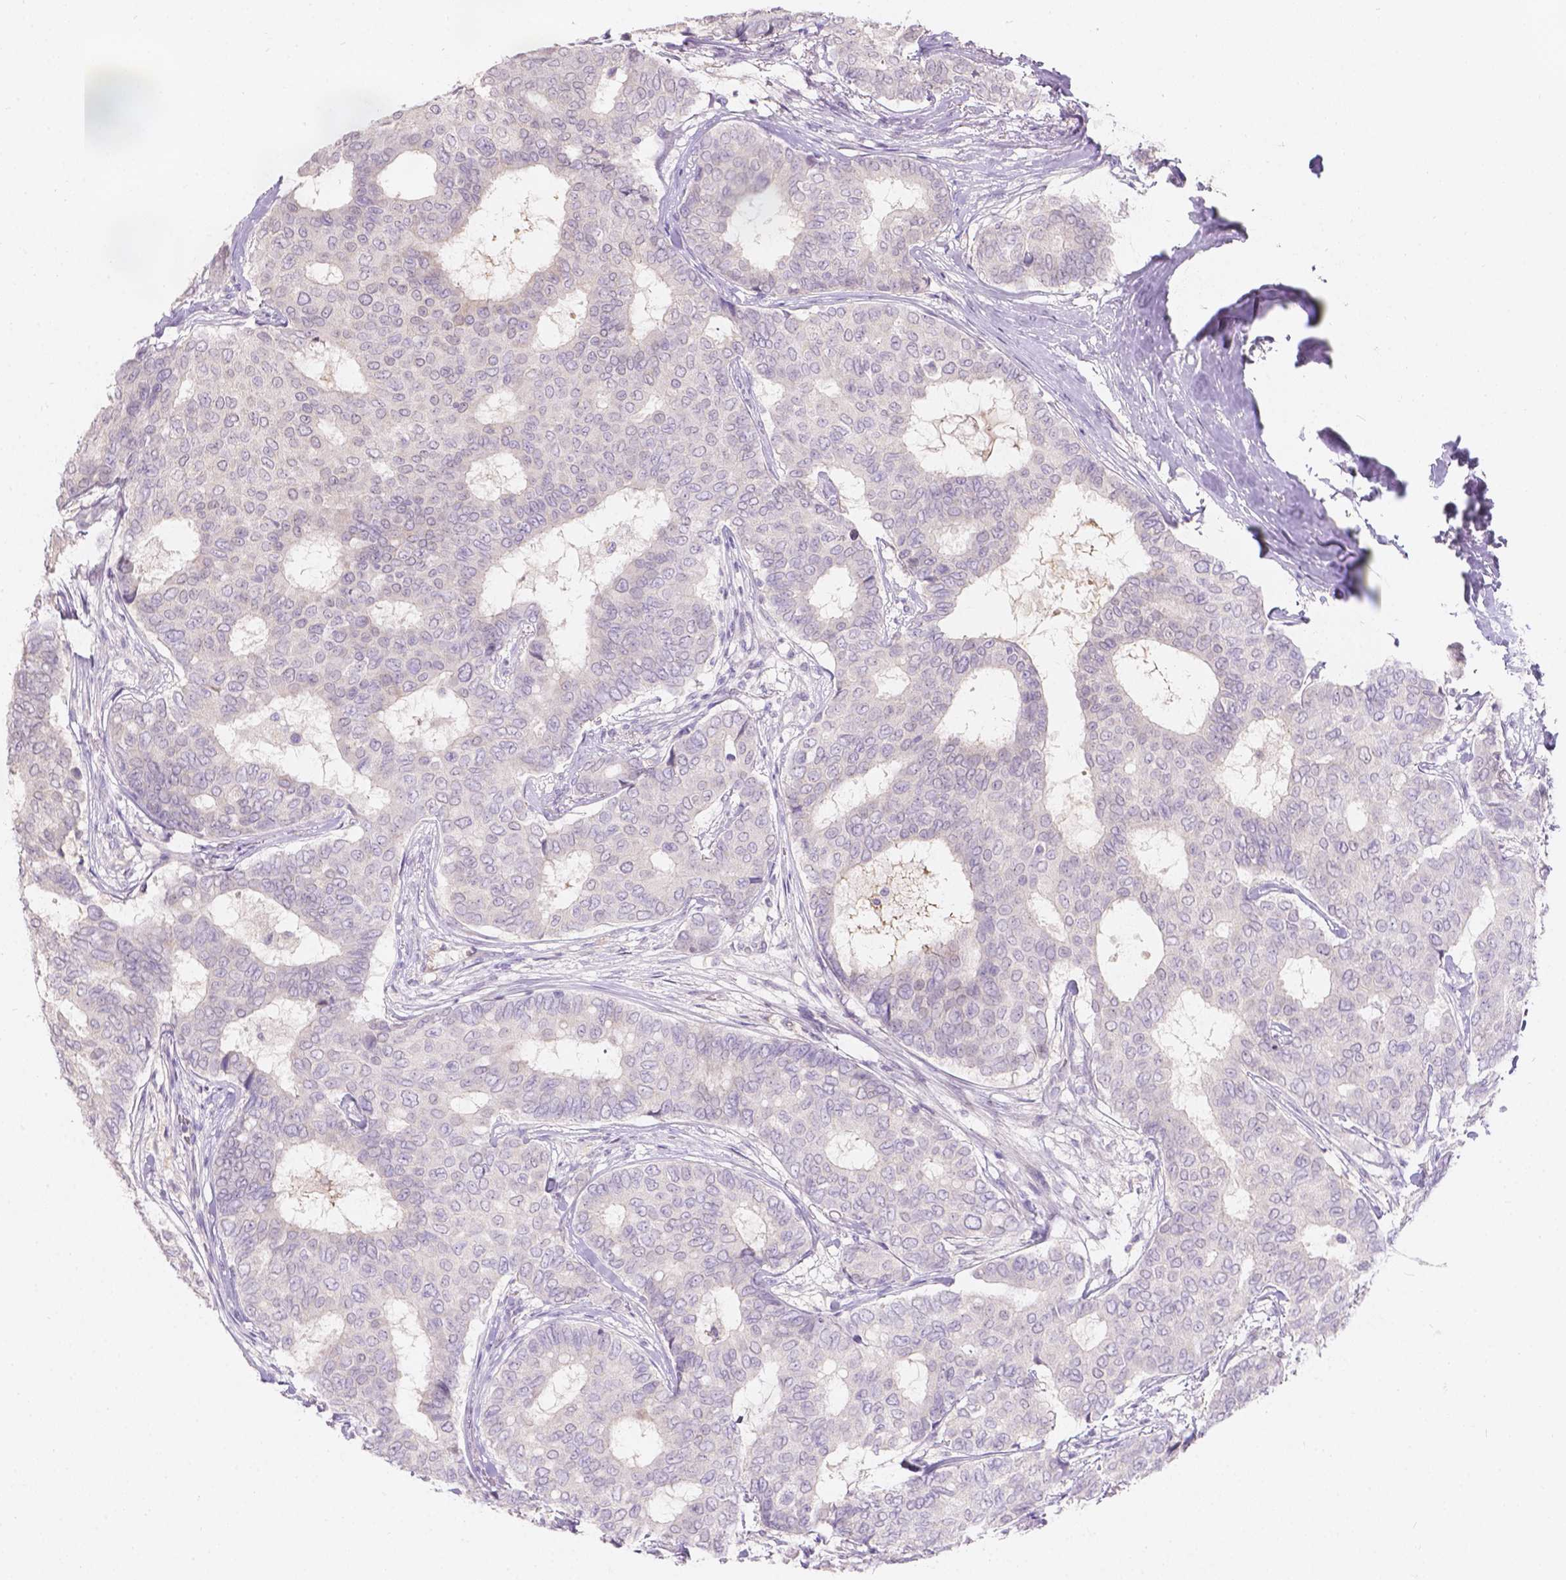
{"staining": {"intensity": "negative", "quantity": "none", "location": "none"}, "tissue": "breast cancer", "cell_type": "Tumor cells", "image_type": "cancer", "snomed": [{"axis": "morphology", "description": "Duct carcinoma"}, {"axis": "topography", "description": "Breast"}], "caption": "Tumor cells show no significant protein positivity in breast invasive ductal carcinoma. (DAB immunohistochemistry with hematoxylin counter stain).", "gene": "DCAF4L1", "patient": {"sex": "female", "age": 75}}